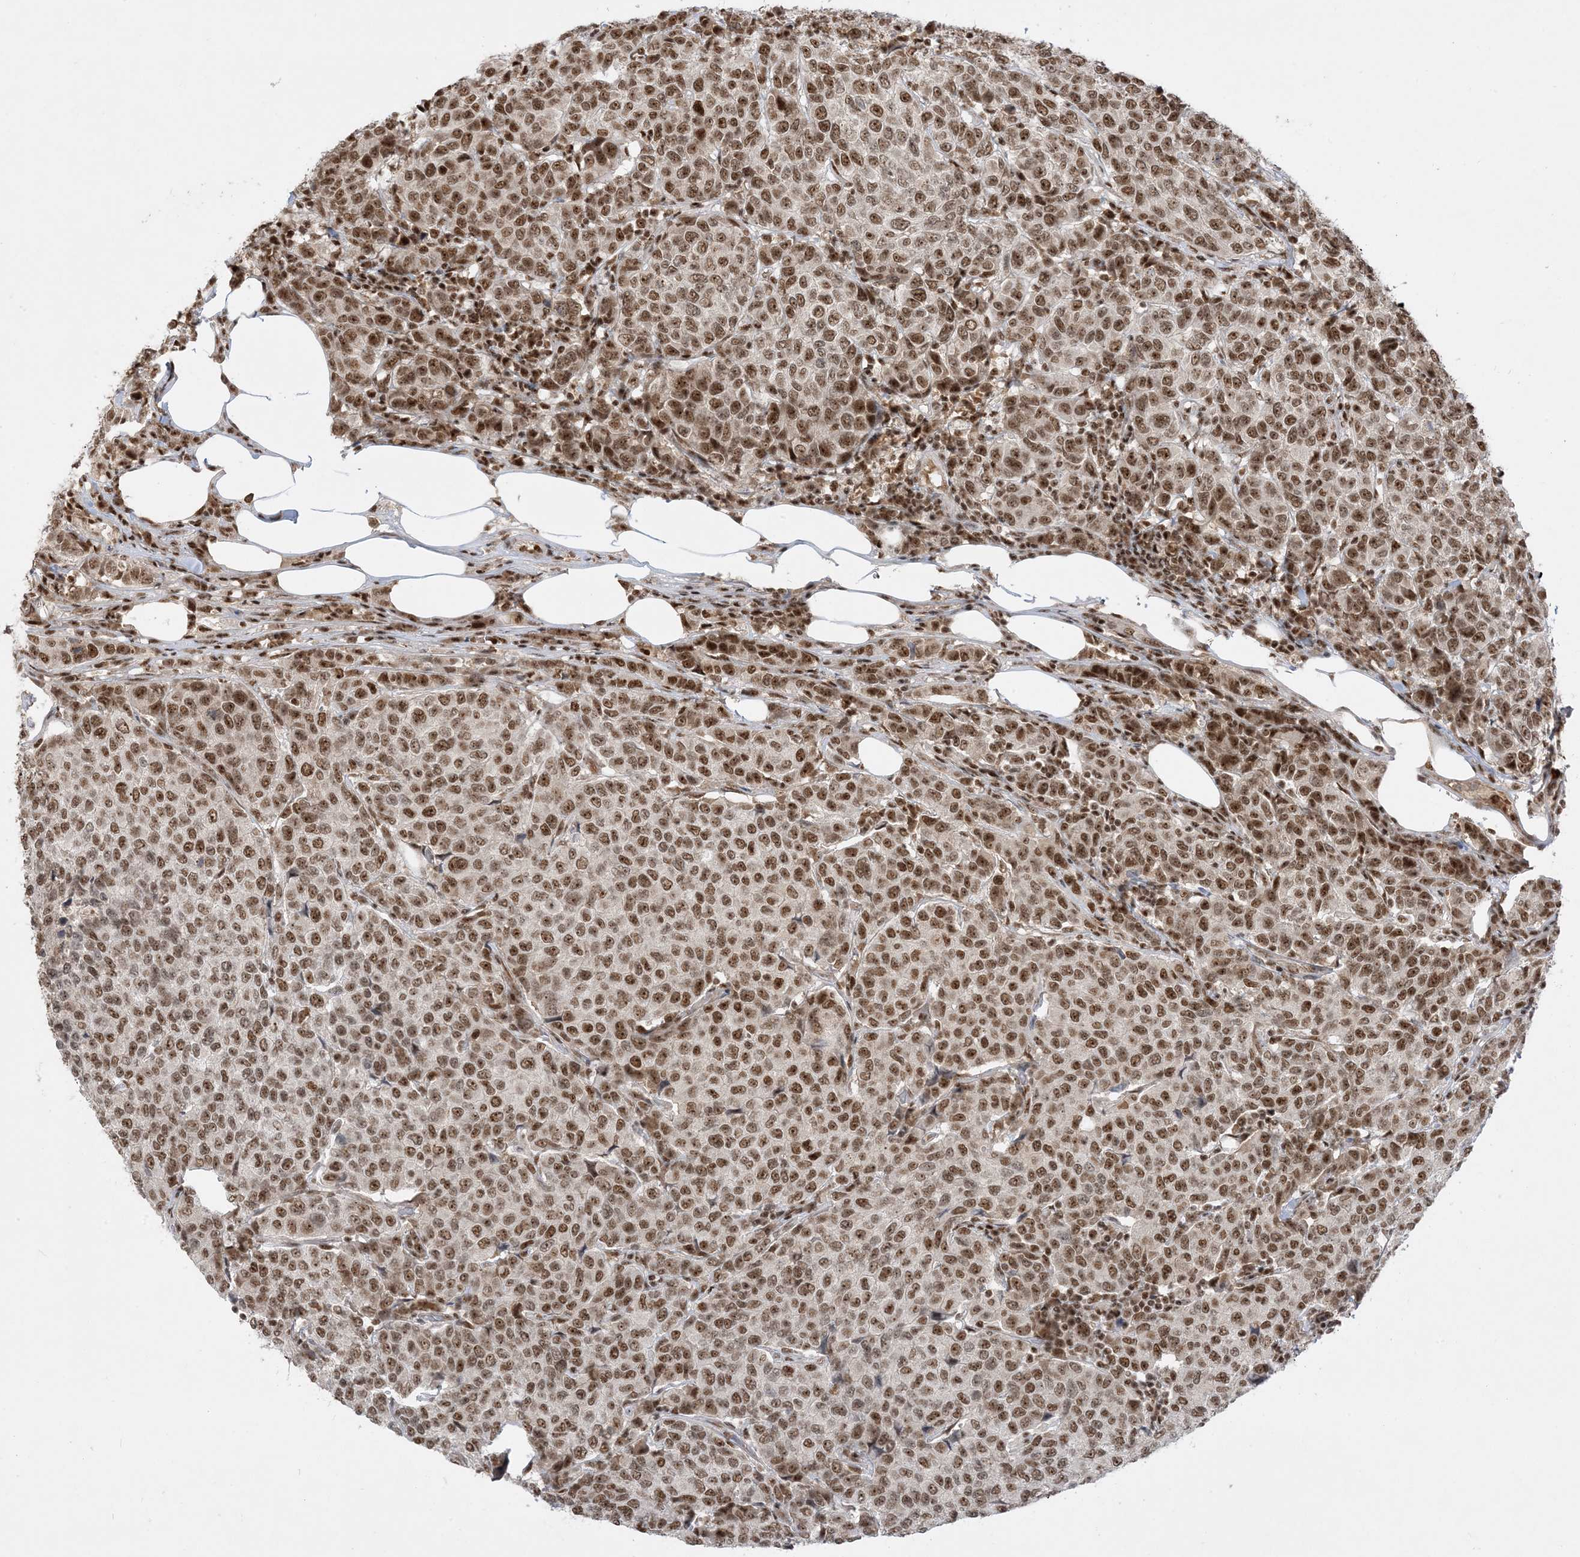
{"staining": {"intensity": "moderate", "quantity": ">75%", "location": "nuclear"}, "tissue": "breast cancer", "cell_type": "Tumor cells", "image_type": "cancer", "snomed": [{"axis": "morphology", "description": "Duct carcinoma"}, {"axis": "topography", "description": "Breast"}], "caption": "Immunohistochemical staining of human breast invasive ductal carcinoma shows medium levels of moderate nuclear protein positivity in approximately >75% of tumor cells.", "gene": "PPIL2", "patient": {"sex": "female", "age": 55}}